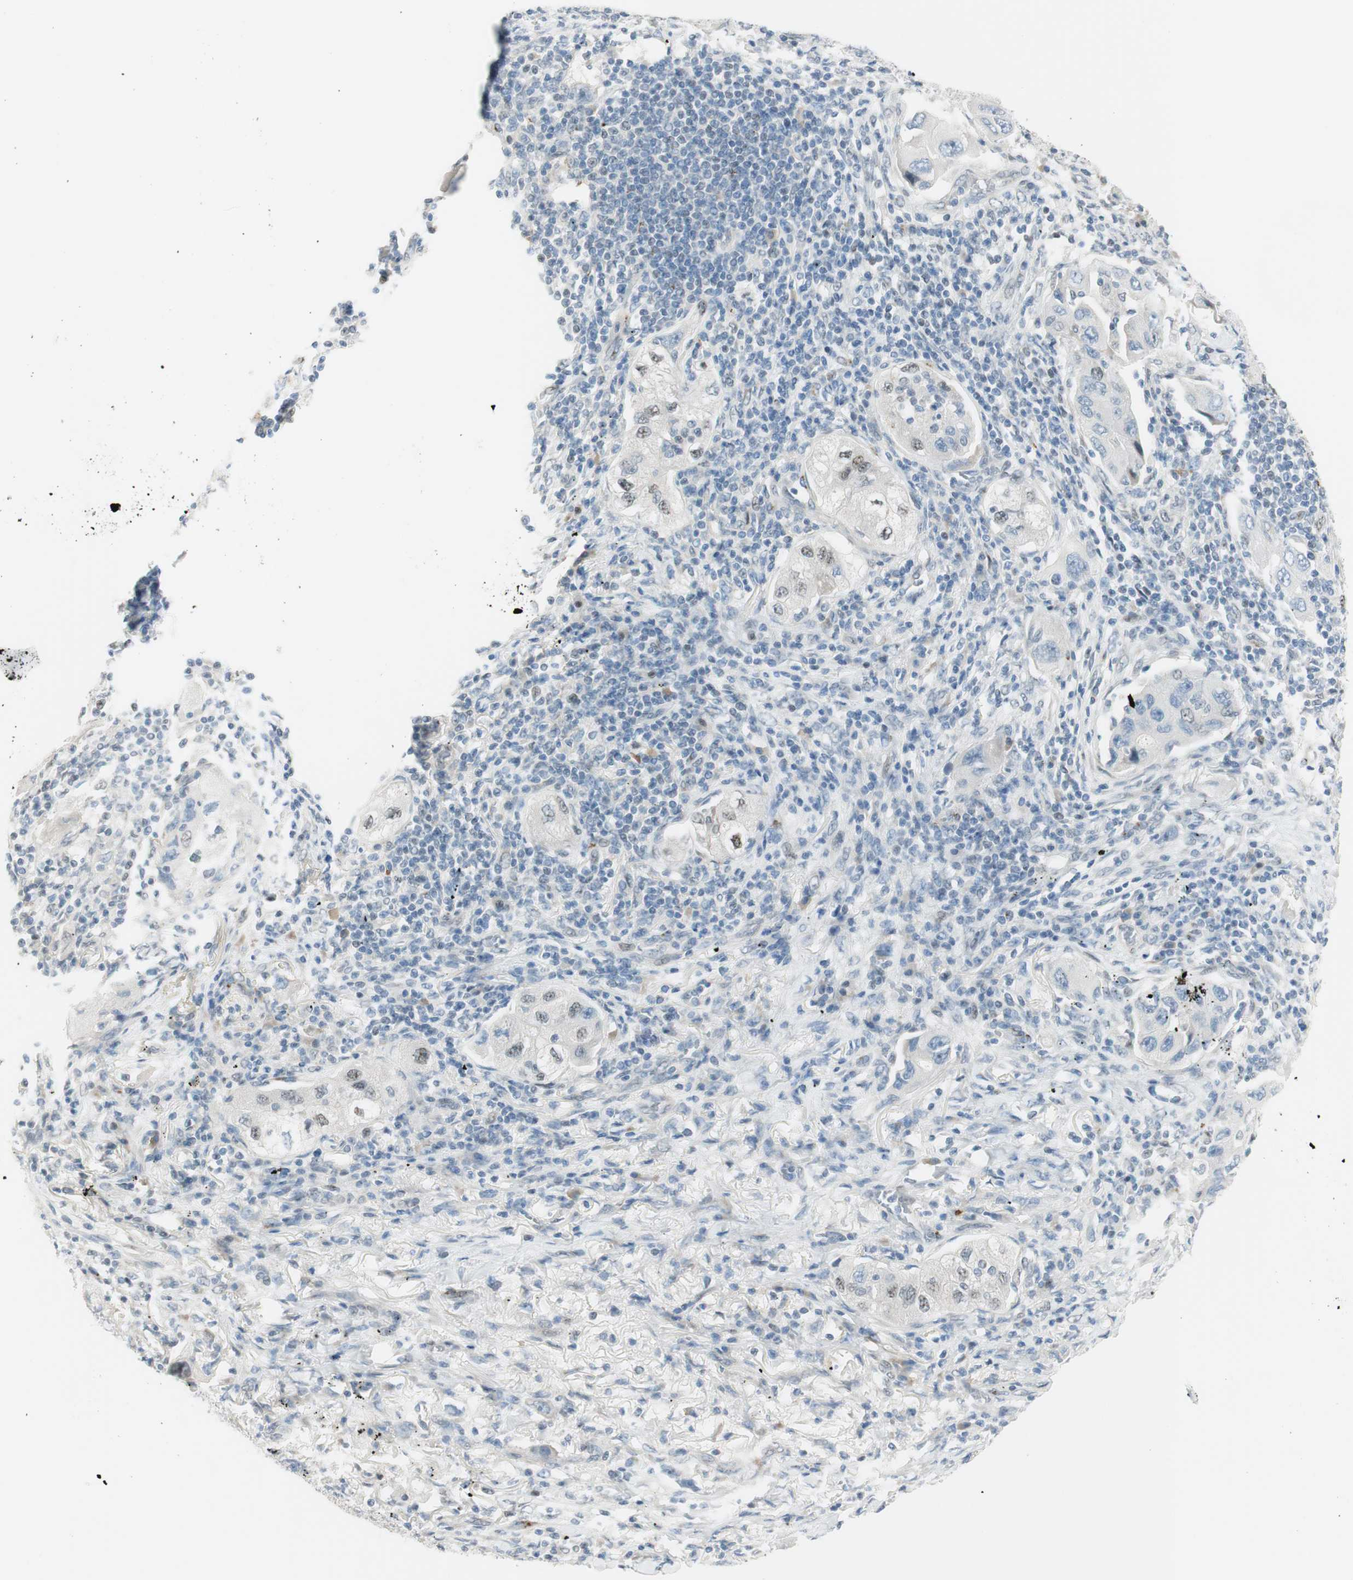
{"staining": {"intensity": "weak", "quantity": "<25%", "location": "nuclear"}, "tissue": "lung cancer", "cell_type": "Tumor cells", "image_type": "cancer", "snomed": [{"axis": "morphology", "description": "Adenocarcinoma, NOS"}, {"axis": "topography", "description": "Lung"}], "caption": "Micrograph shows no significant protein positivity in tumor cells of adenocarcinoma (lung).", "gene": "B4GALNT1", "patient": {"sex": "female", "age": 65}}